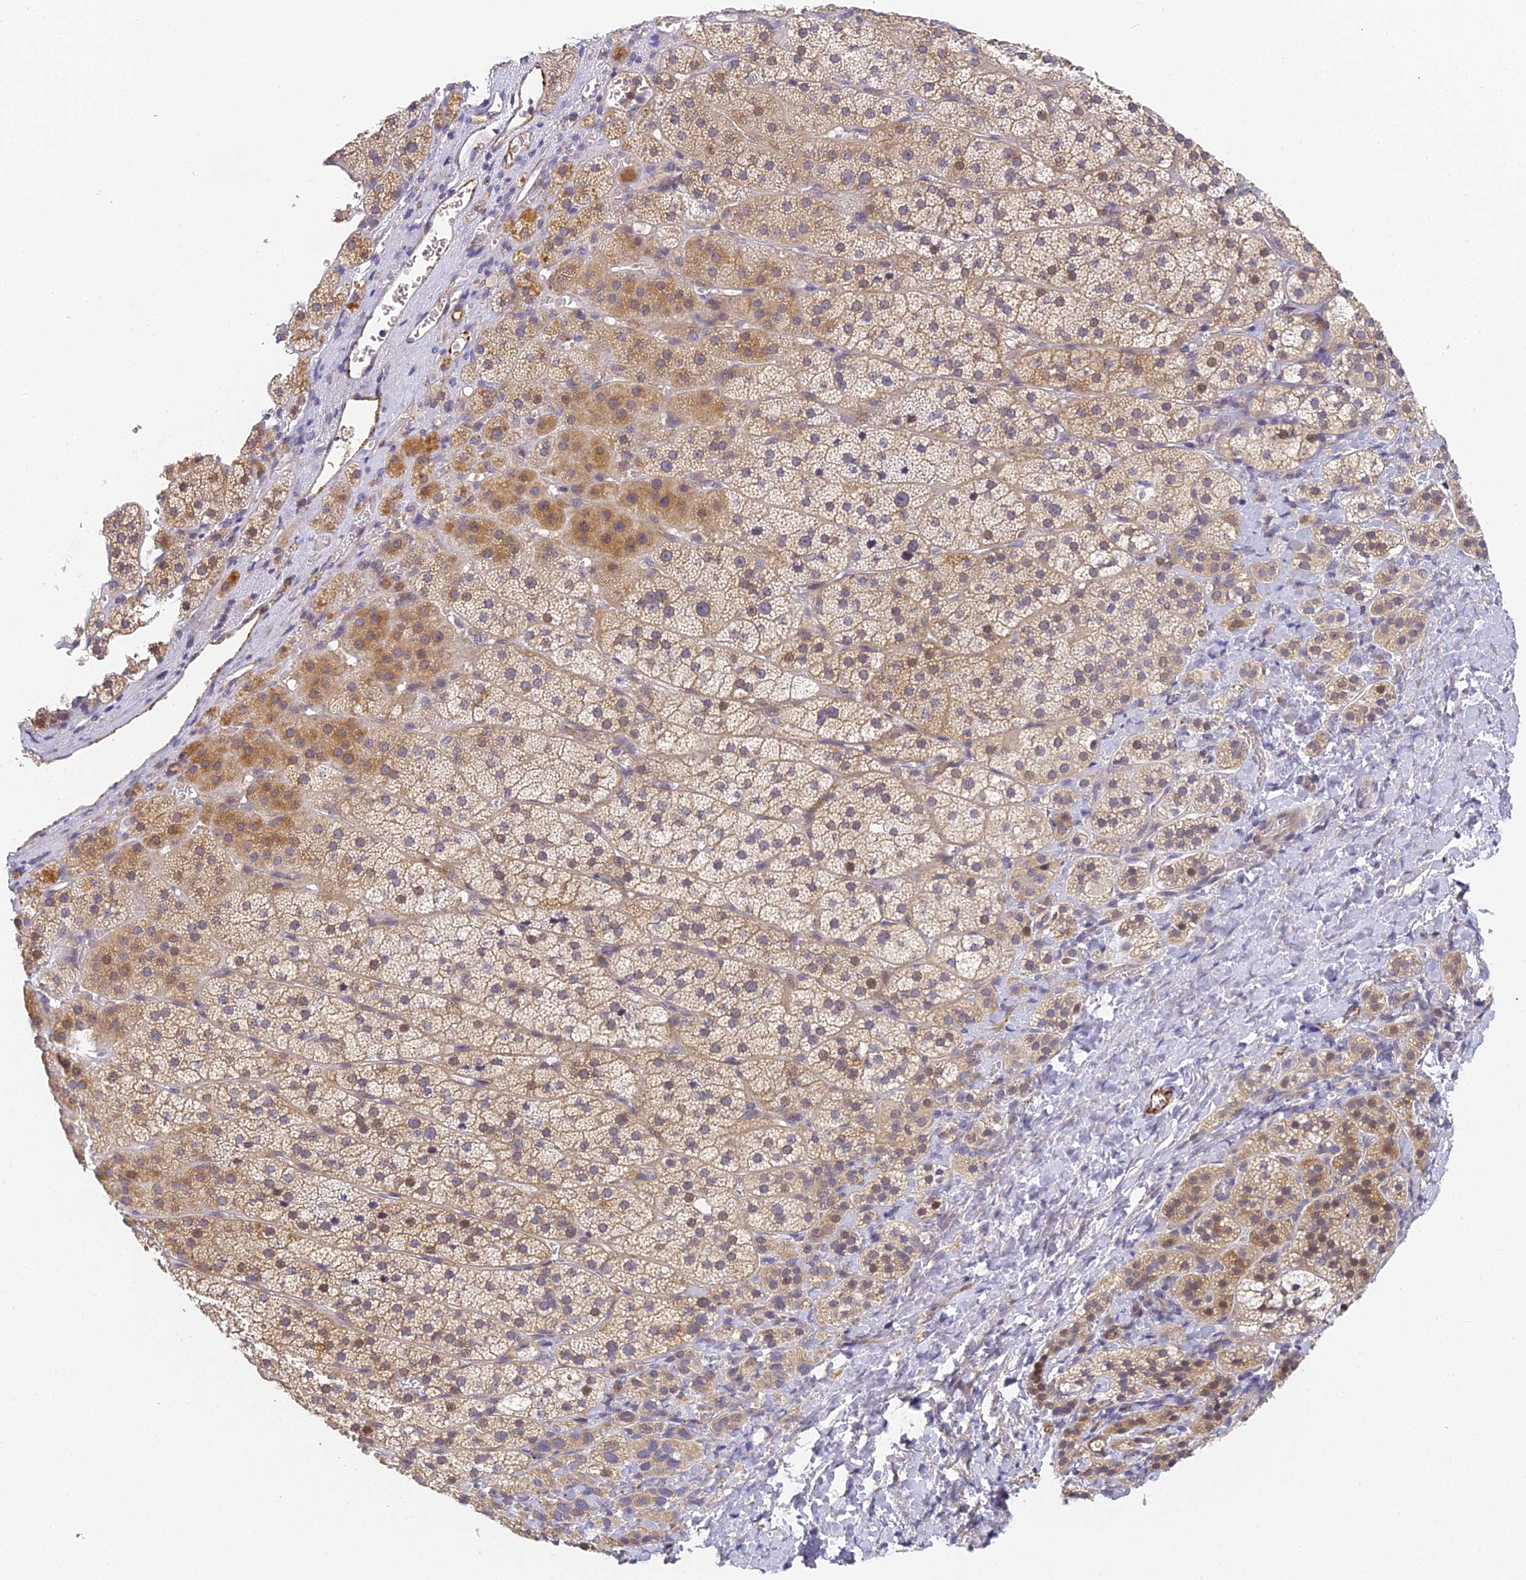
{"staining": {"intensity": "moderate", "quantity": "25%-75%", "location": "cytoplasmic/membranous"}, "tissue": "adrenal gland", "cell_type": "Glandular cells", "image_type": "normal", "snomed": [{"axis": "morphology", "description": "Normal tissue, NOS"}, {"axis": "topography", "description": "Adrenal gland"}], "caption": "This image shows IHC staining of benign adrenal gland, with medium moderate cytoplasmic/membranous positivity in about 25%-75% of glandular cells.", "gene": "DNAAF10", "patient": {"sex": "female", "age": 44}}